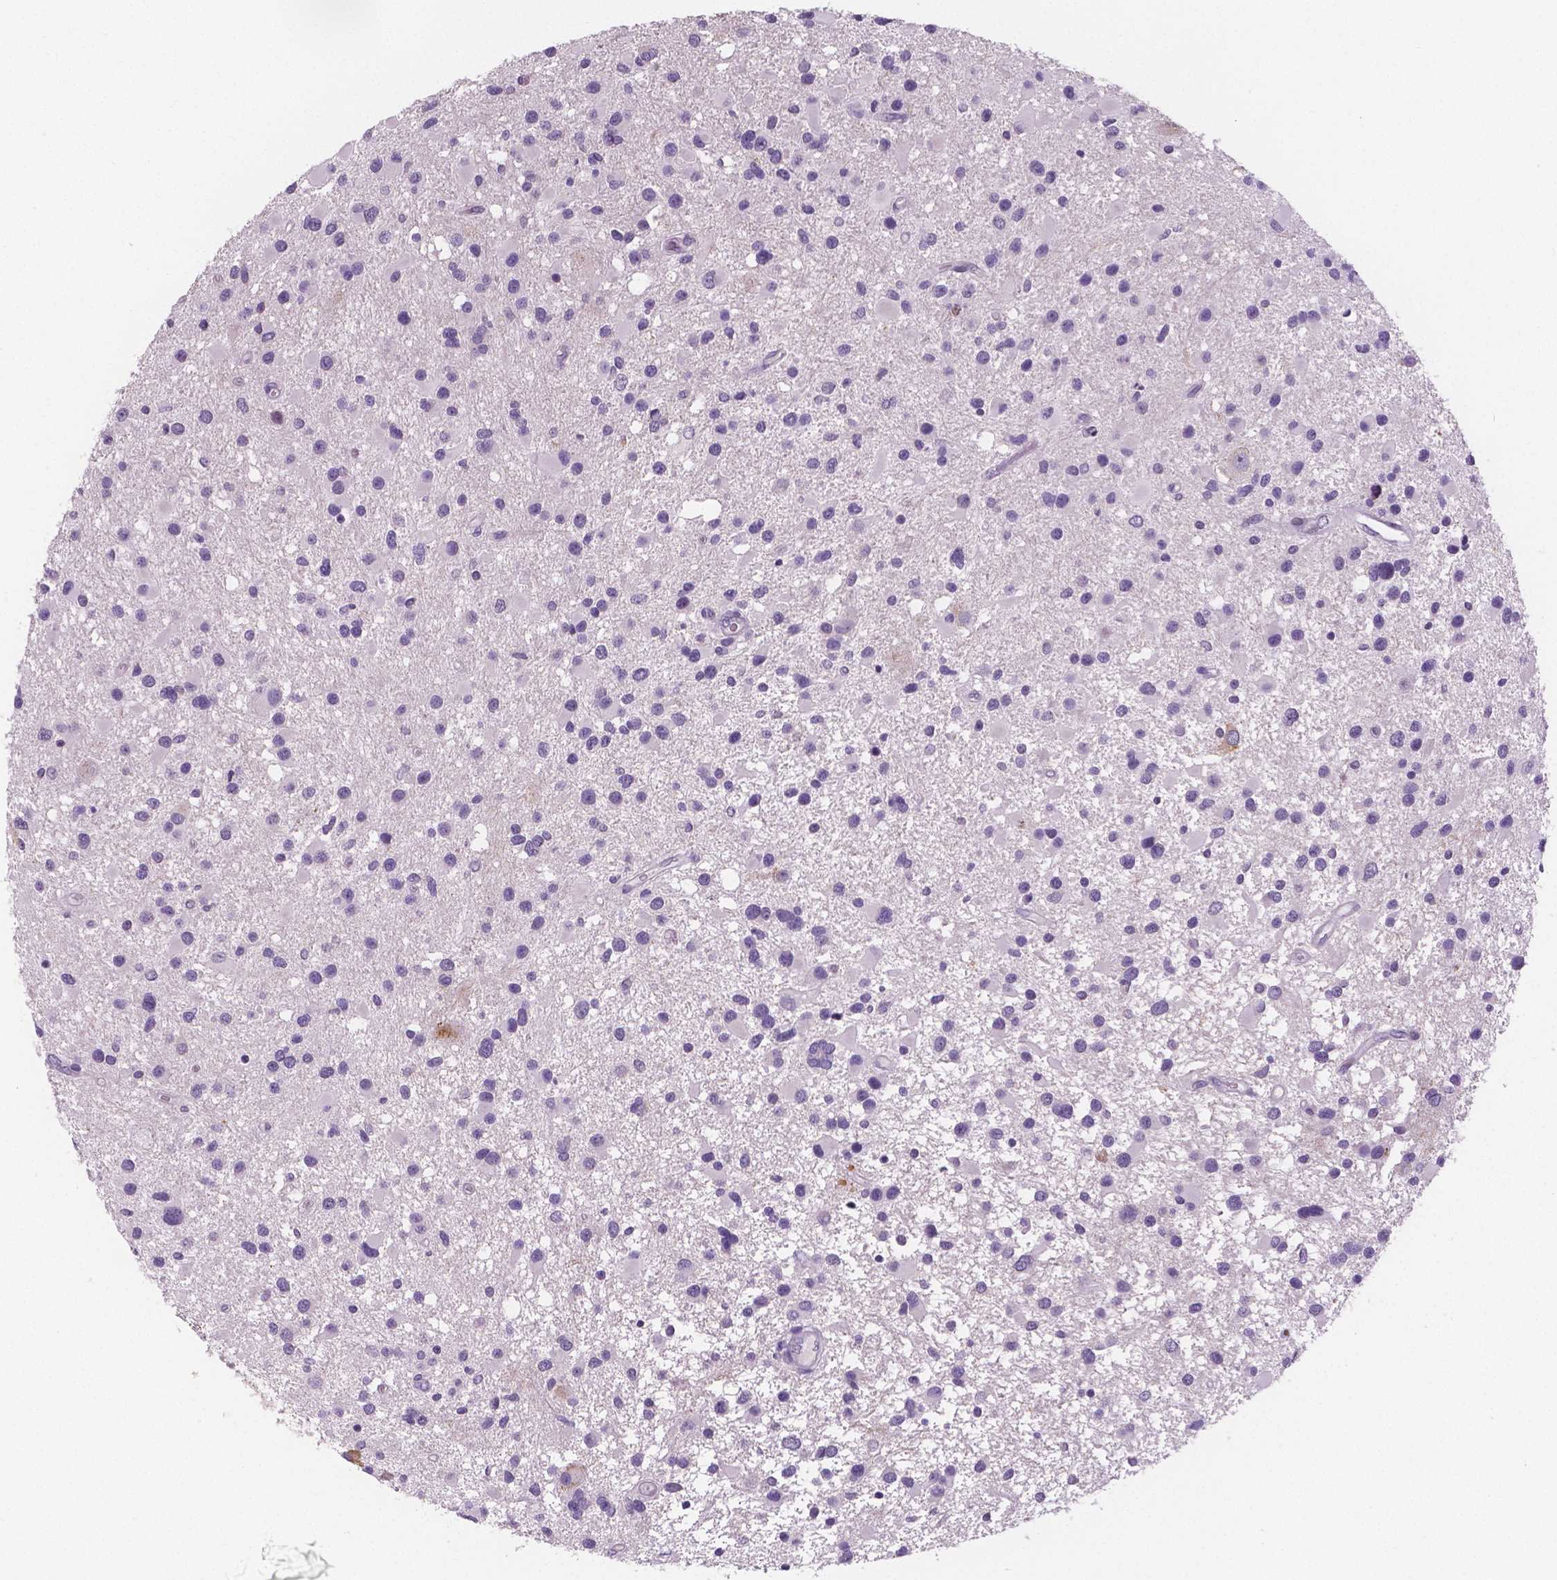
{"staining": {"intensity": "negative", "quantity": "none", "location": "none"}, "tissue": "glioma", "cell_type": "Tumor cells", "image_type": "cancer", "snomed": [{"axis": "morphology", "description": "Glioma, malignant, Low grade"}, {"axis": "topography", "description": "Brain"}], "caption": "A photomicrograph of human malignant glioma (low-grade) is negative for staining in tumor cells.", "gene": "TSPAN7", "patient": {"sex": "female", "age": 32}}